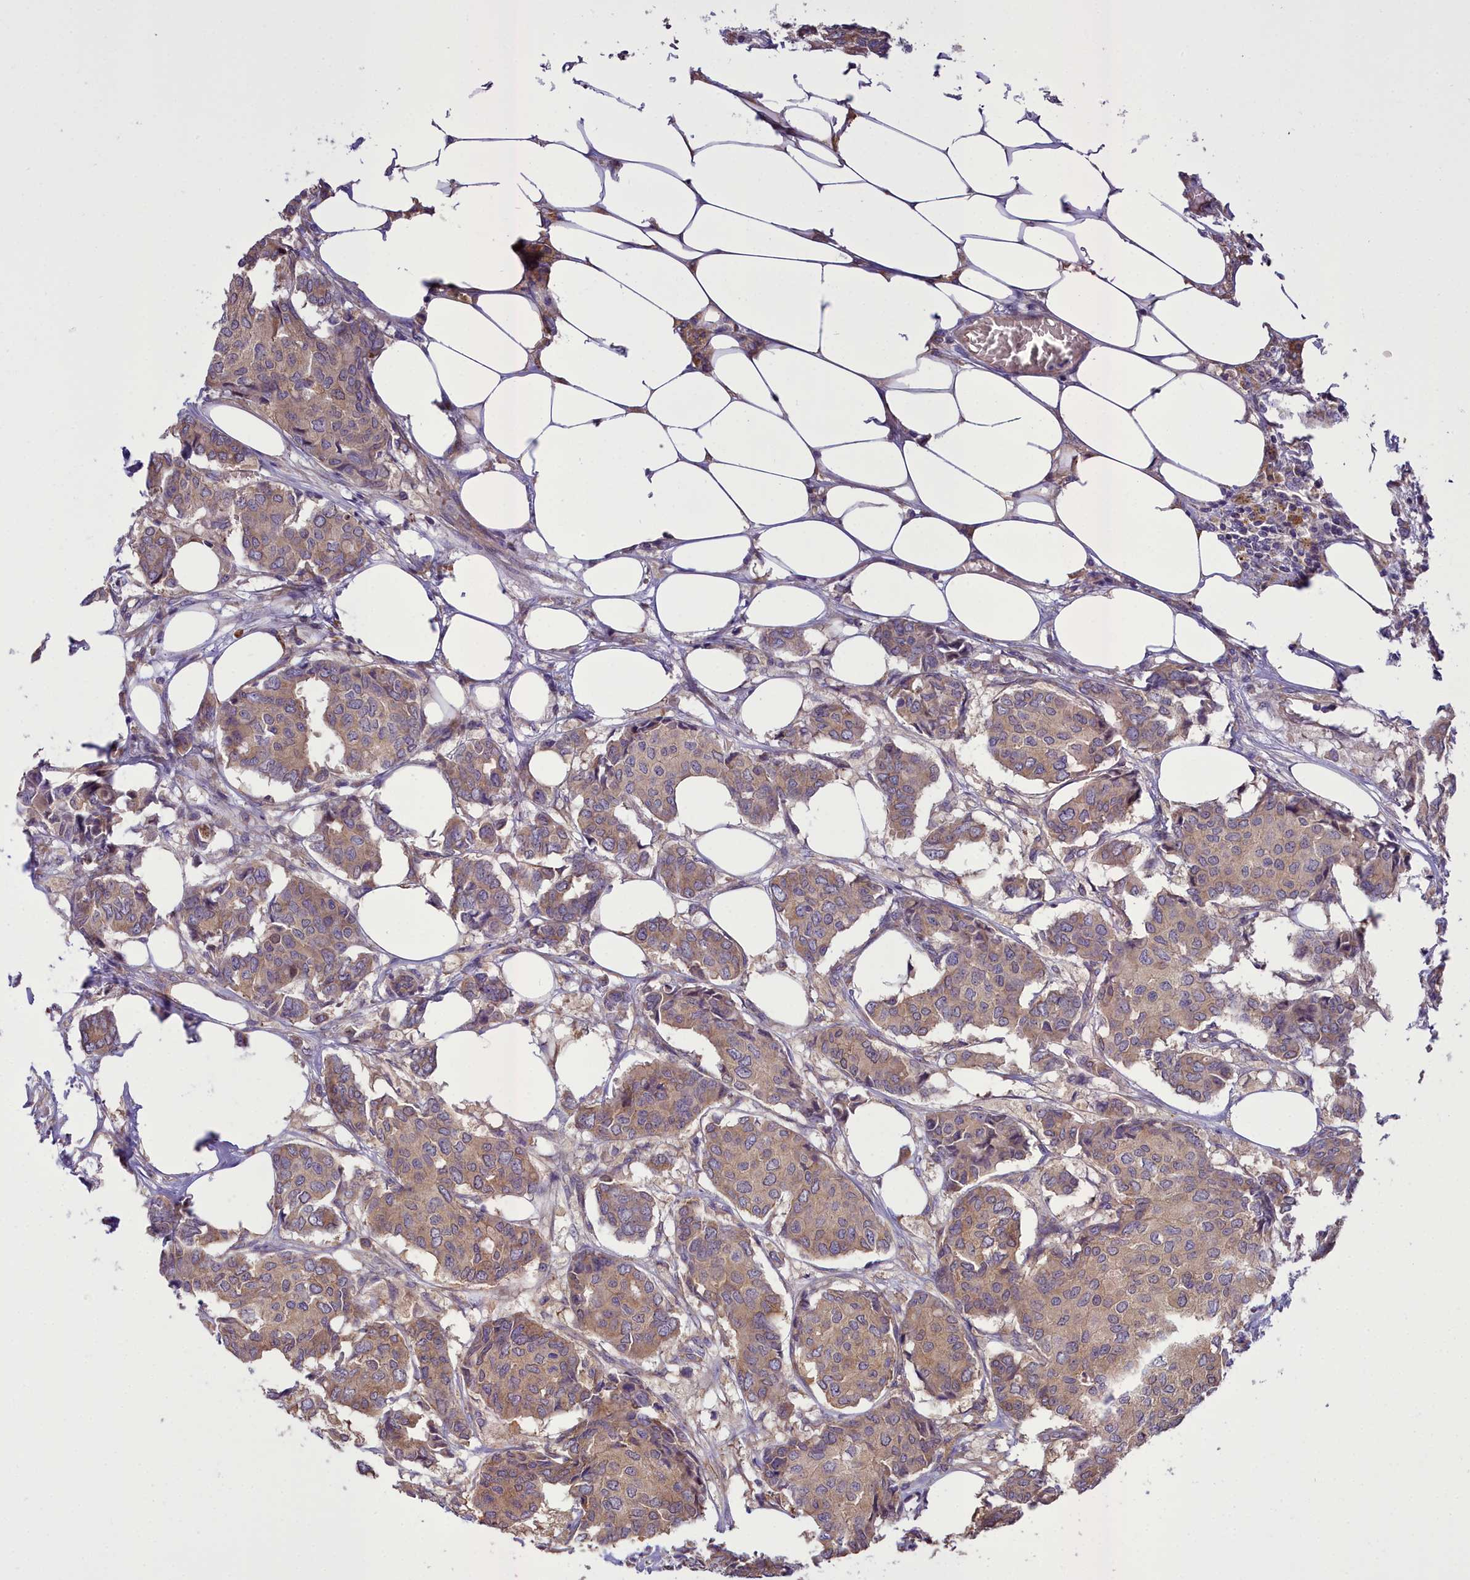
{"staining": {"intensity": "moderate", "quantity": ">75%", "location": "cytoplasmic/membranous"}, "tissue": "breast cancer", "cell_type": "Tumor cells", "image_type": "cancer", "snomed": [{"axis": "morphology", "description": "Duct carcinoma"}, {"axis": "topography", "description": "Breast"}], "caption": "This is an image of immunohistochemistry staining of breast invasive ductal carcinoma, which shows moderate positivity in the cytoplasmic/membranous of tumor cells.", "gene": "TBC1D24", "patient": {"sex": "female", "age": 75}}